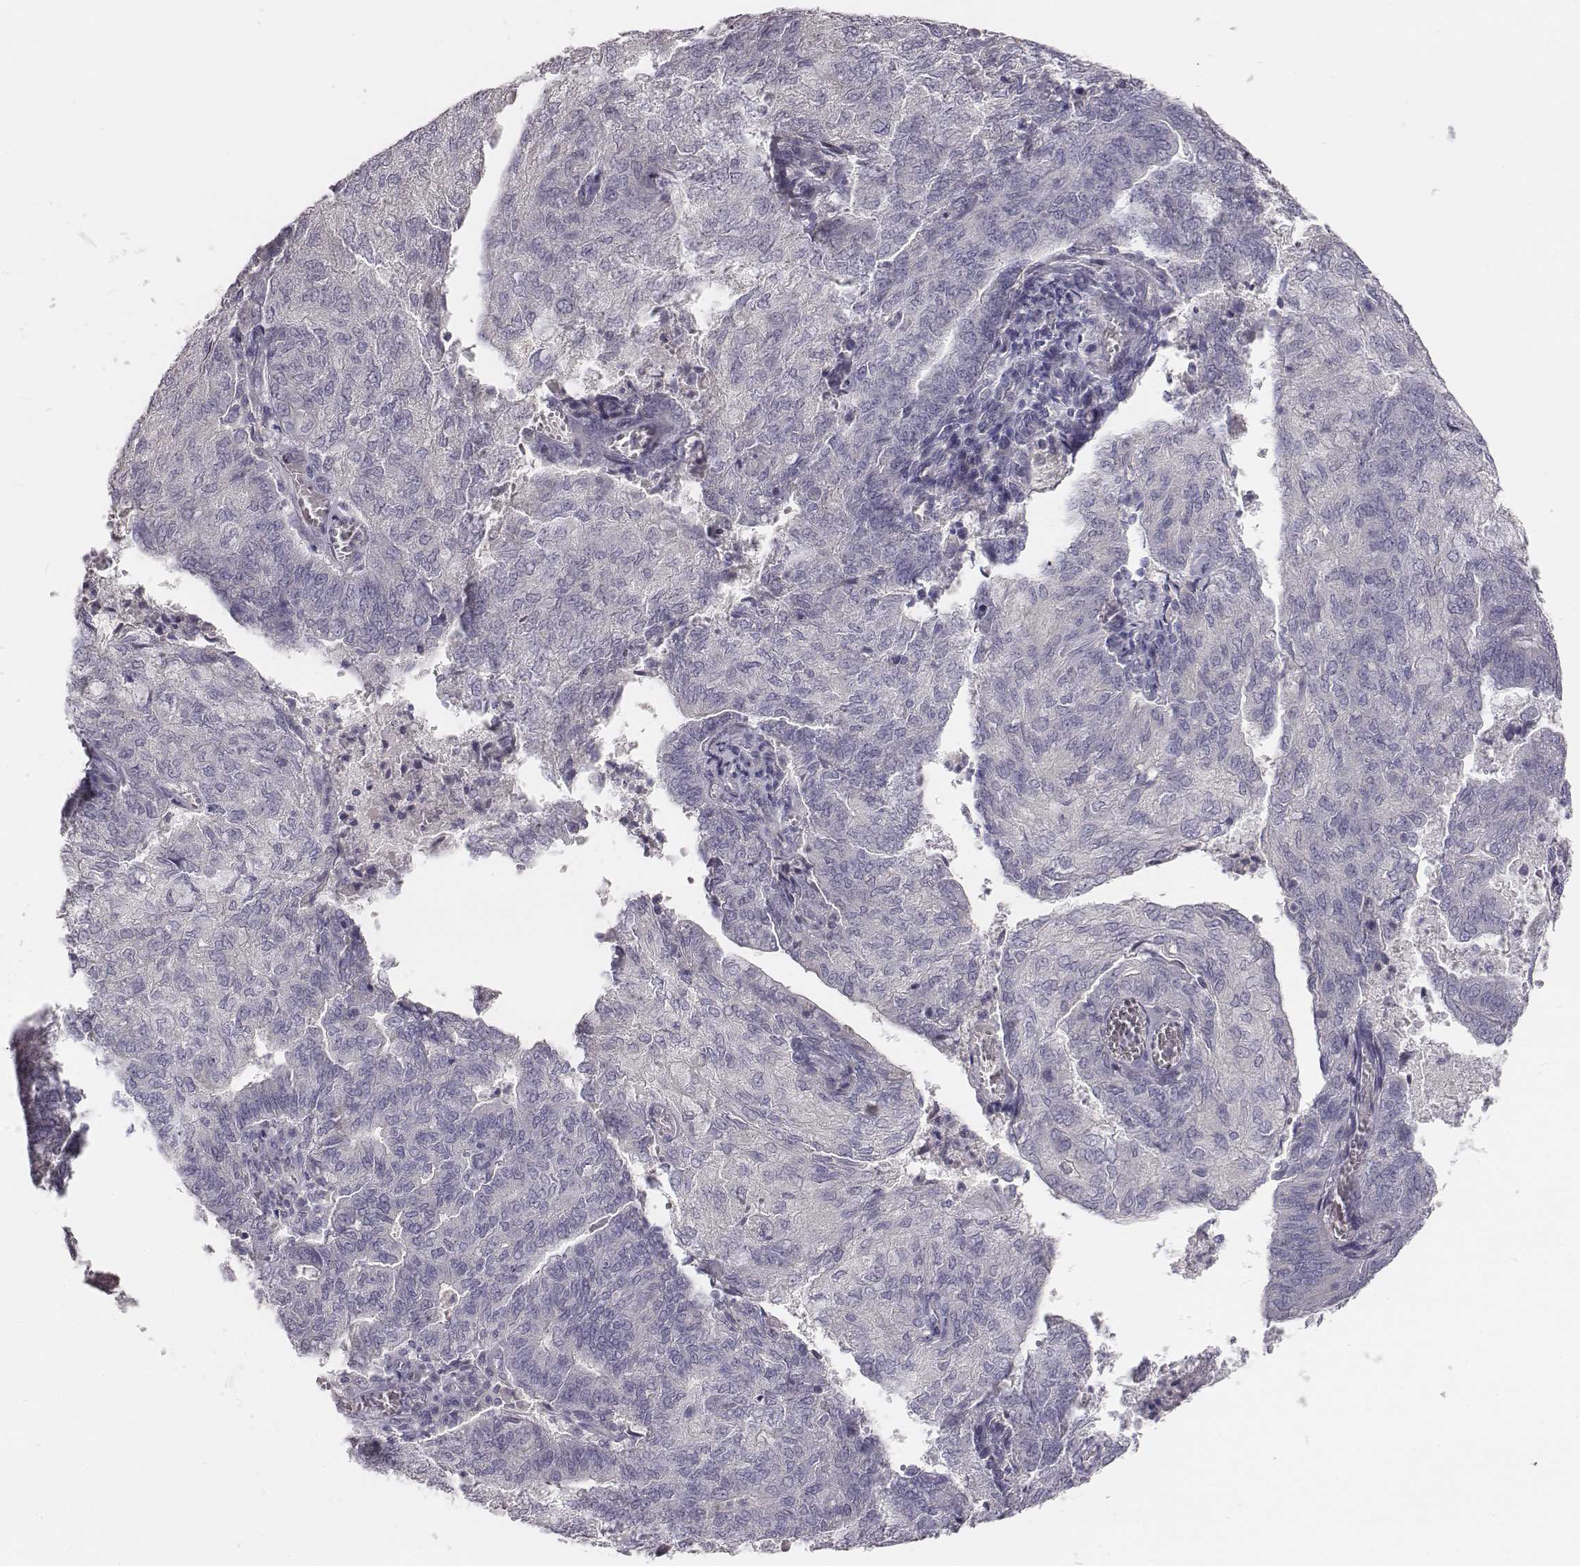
{"staining": {"intensity": "negative", "quantity": "none", "location": "none"}, "tissue": "endometrial cancer", "cell_type": "Tumor cells", "image_type": "cancer", "snomed": [{"axis": "morphology", "description": "Adenocarcinoma, NOS"}, {"axis": "topography", "description": "Endometrium"}], "caption": "DAB immunohistochemical staining of endometrial adenocarcinoma reveals no significant staining in tumor cells.", "gene": "MYH6", "patient": {"sex": "female", "age": 82}}